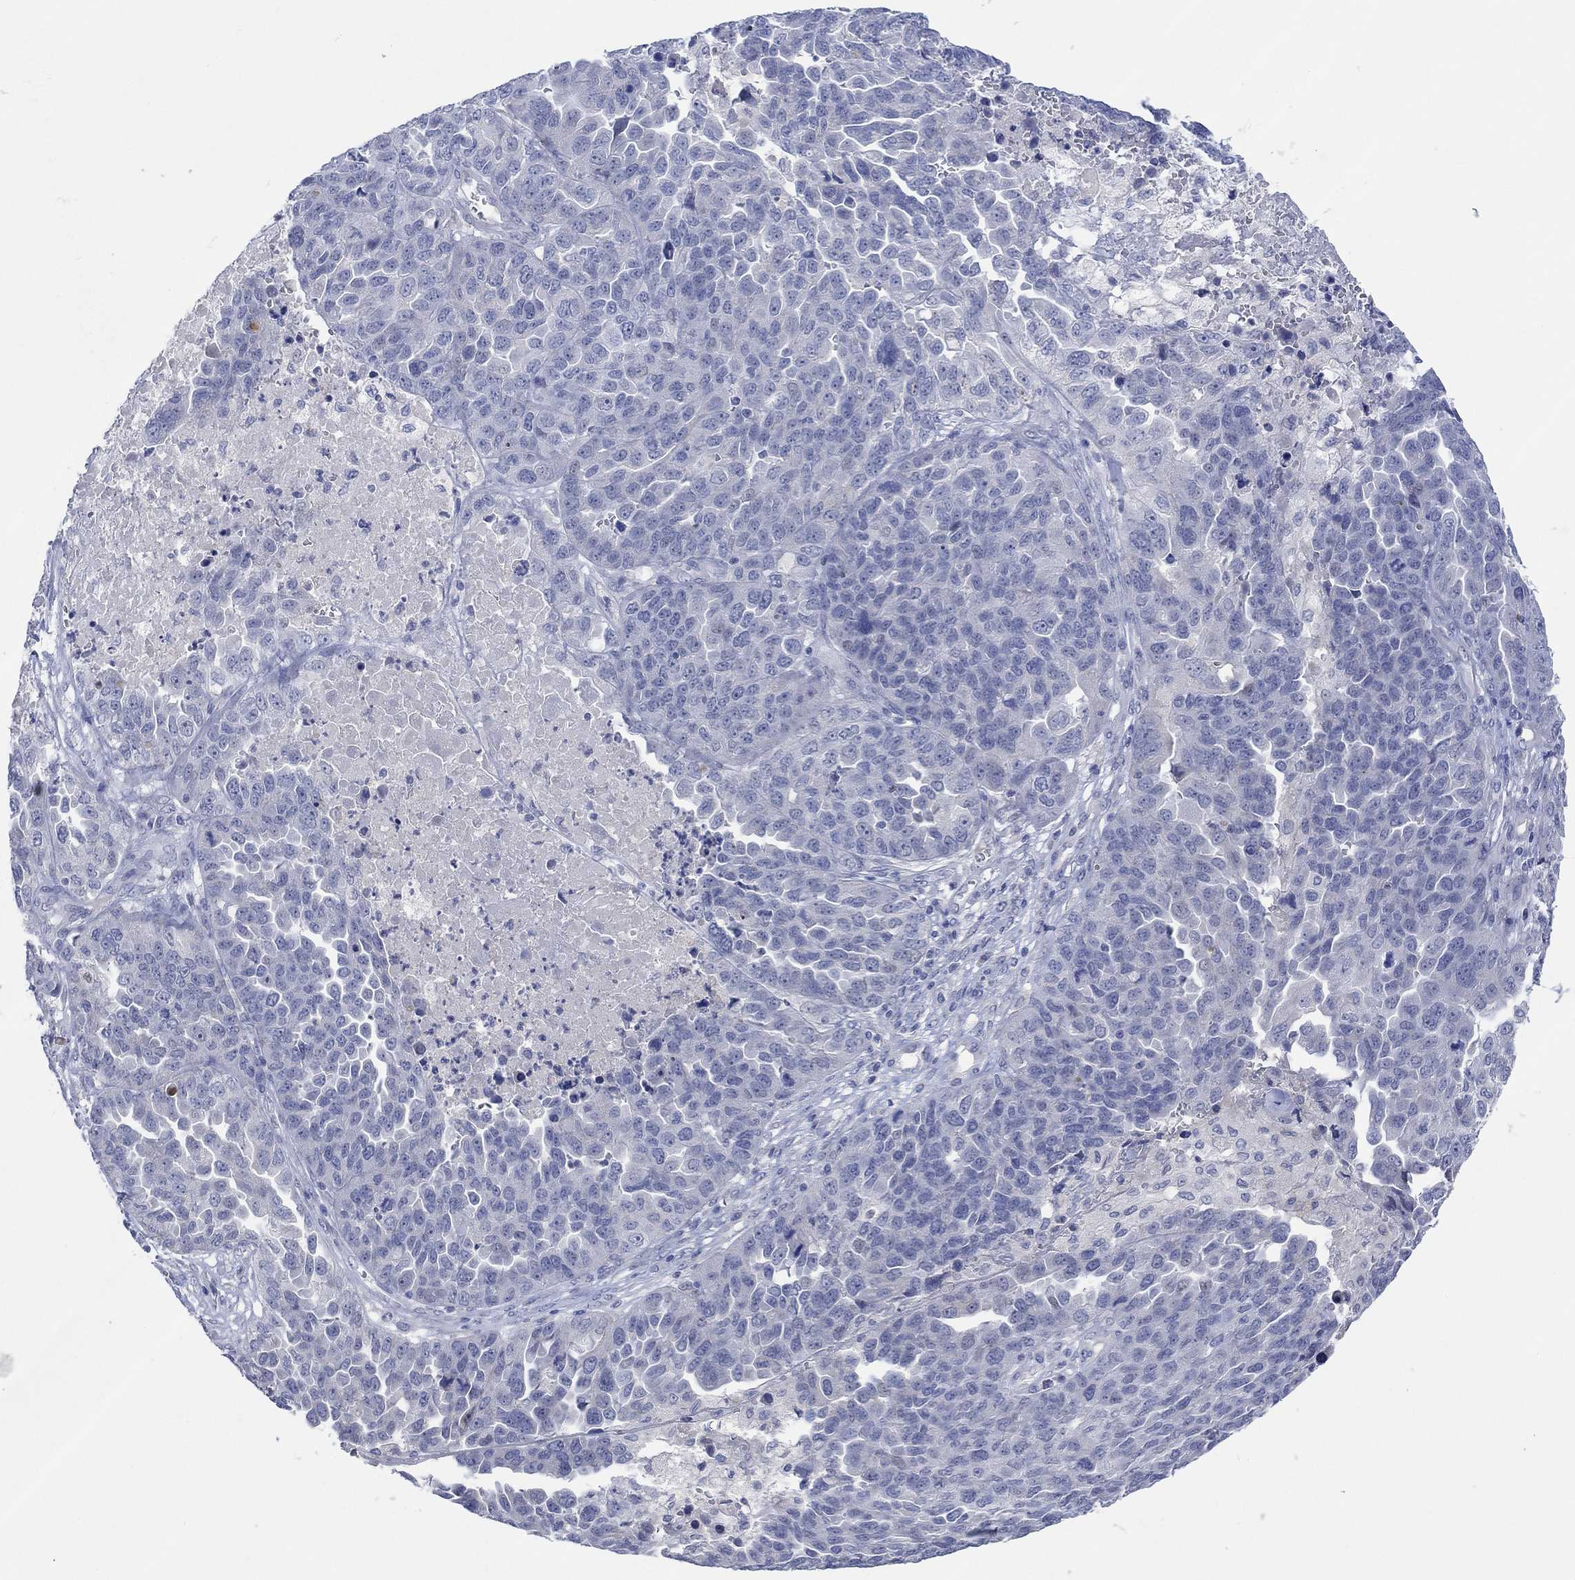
{"staining": {"intensity": "negative", "quantity": "none", "location": "none"}, "tissue": "ovarian cancer", "cell_type": "Tumor cells", "image_type": "cancer", "snomed": [{"axis": "morphology", "description": "Cystadenocarcinoma, serous, NOS"}, {"axis": "topography", "description": "Ovary"}], "caption": "This image is of ovarian serous cystadenocarcinoma stained with IHC to label a protein in brown with the nuclei are counter-stained blue. There is no positivity in tumor cells. (Brightfield microscopy of DAB (3,3'-diaminobenzidine) IHC at high magnification).", "gene": "DLK1", "patient": {"sex": "female", "age": 87}}